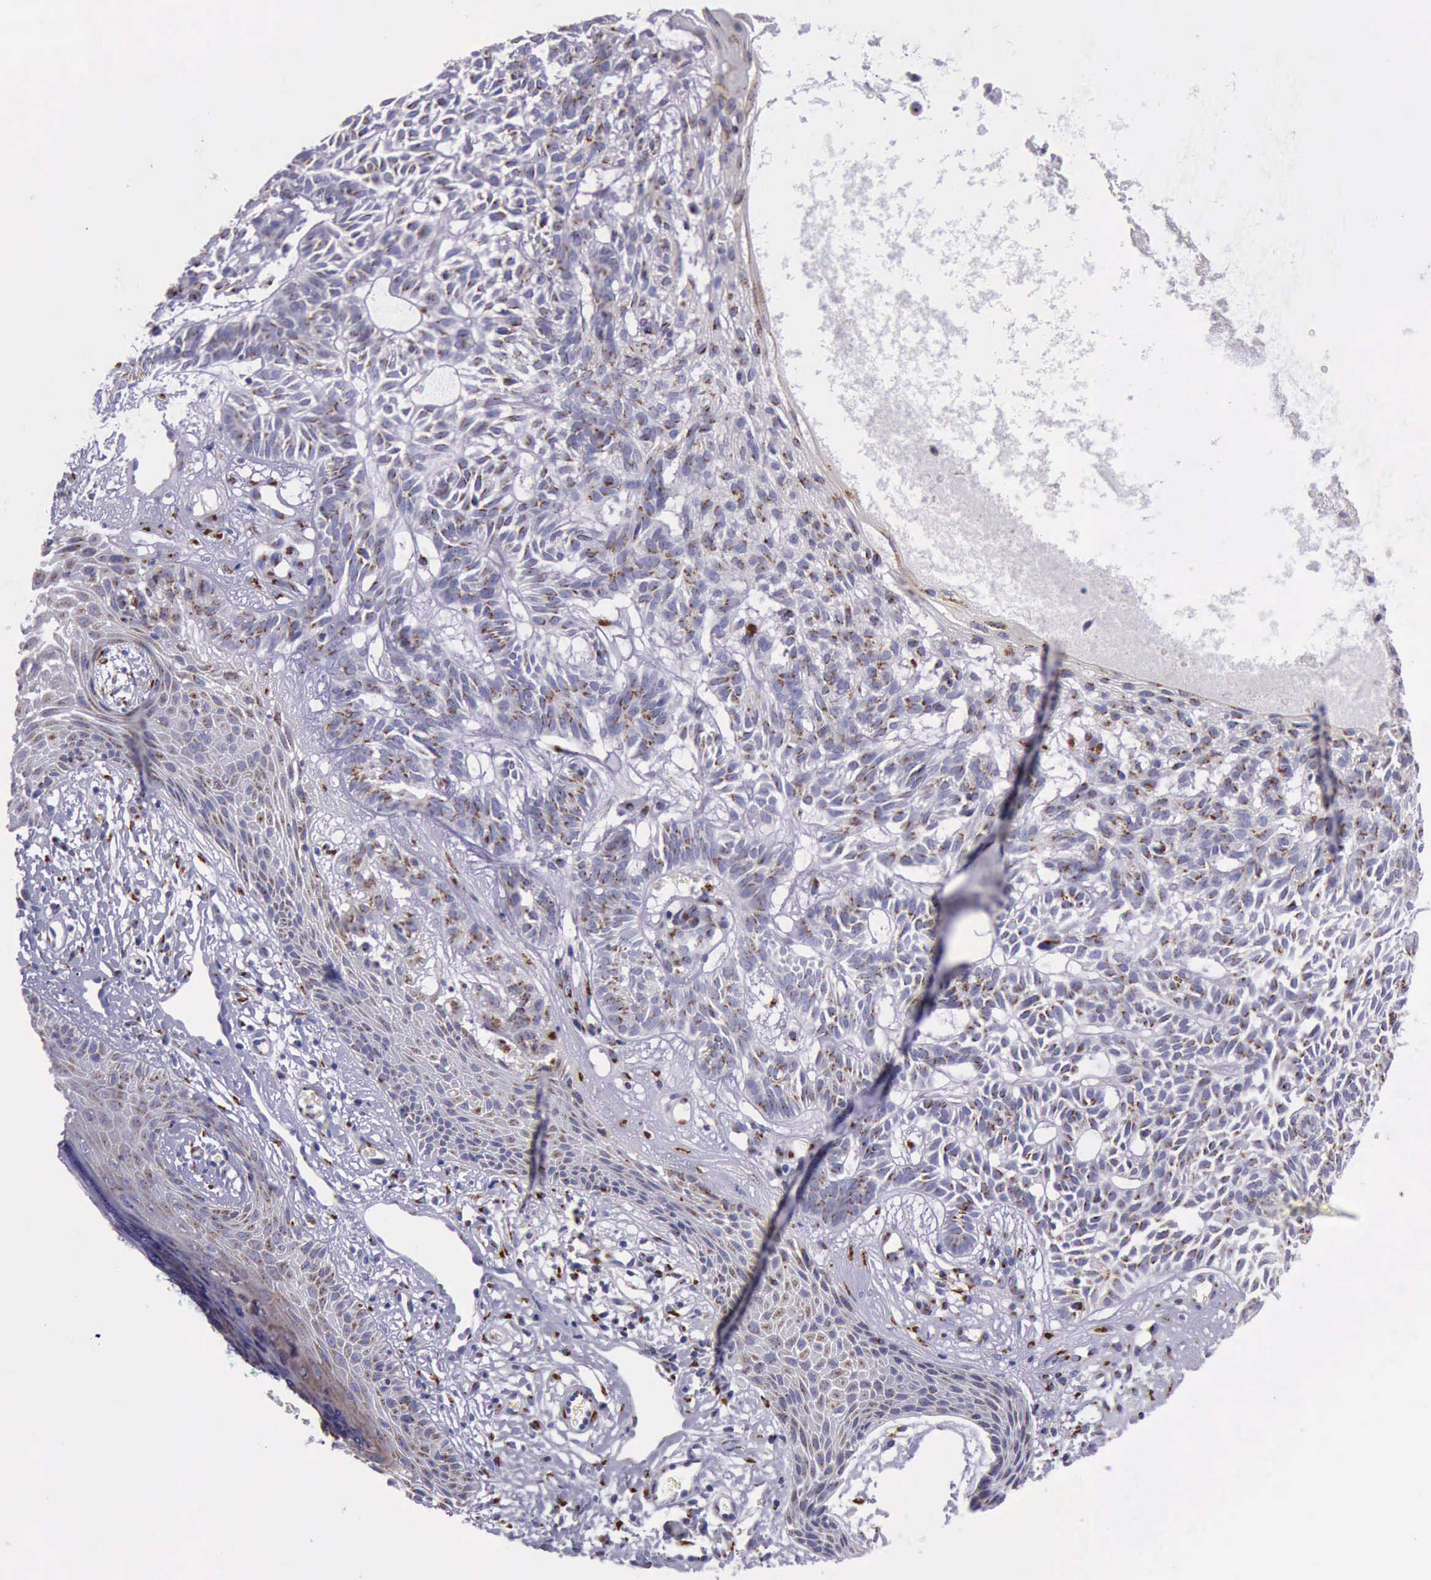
{"staining": {"intensity": "strong", "quantity": ">75%", "location": "cytoplasmic/membranous"}, "tissue": "skin cancer", "cell_type": "Tumor cells", "image_type": "cancer", "snomed": [{"axis": "morphology", "description": "Basal cell carcinoma"}, {"axis": "topography", "description": "Skin"}], "caption": "Tumor cells exhibit high levels of strong cytoplasmic/membranous staining in about >75% of cells in human skin cancer (basal cell carcinoma).", "gene": "GOLGA5", "patient": {"sex": "male", "age": 75}}